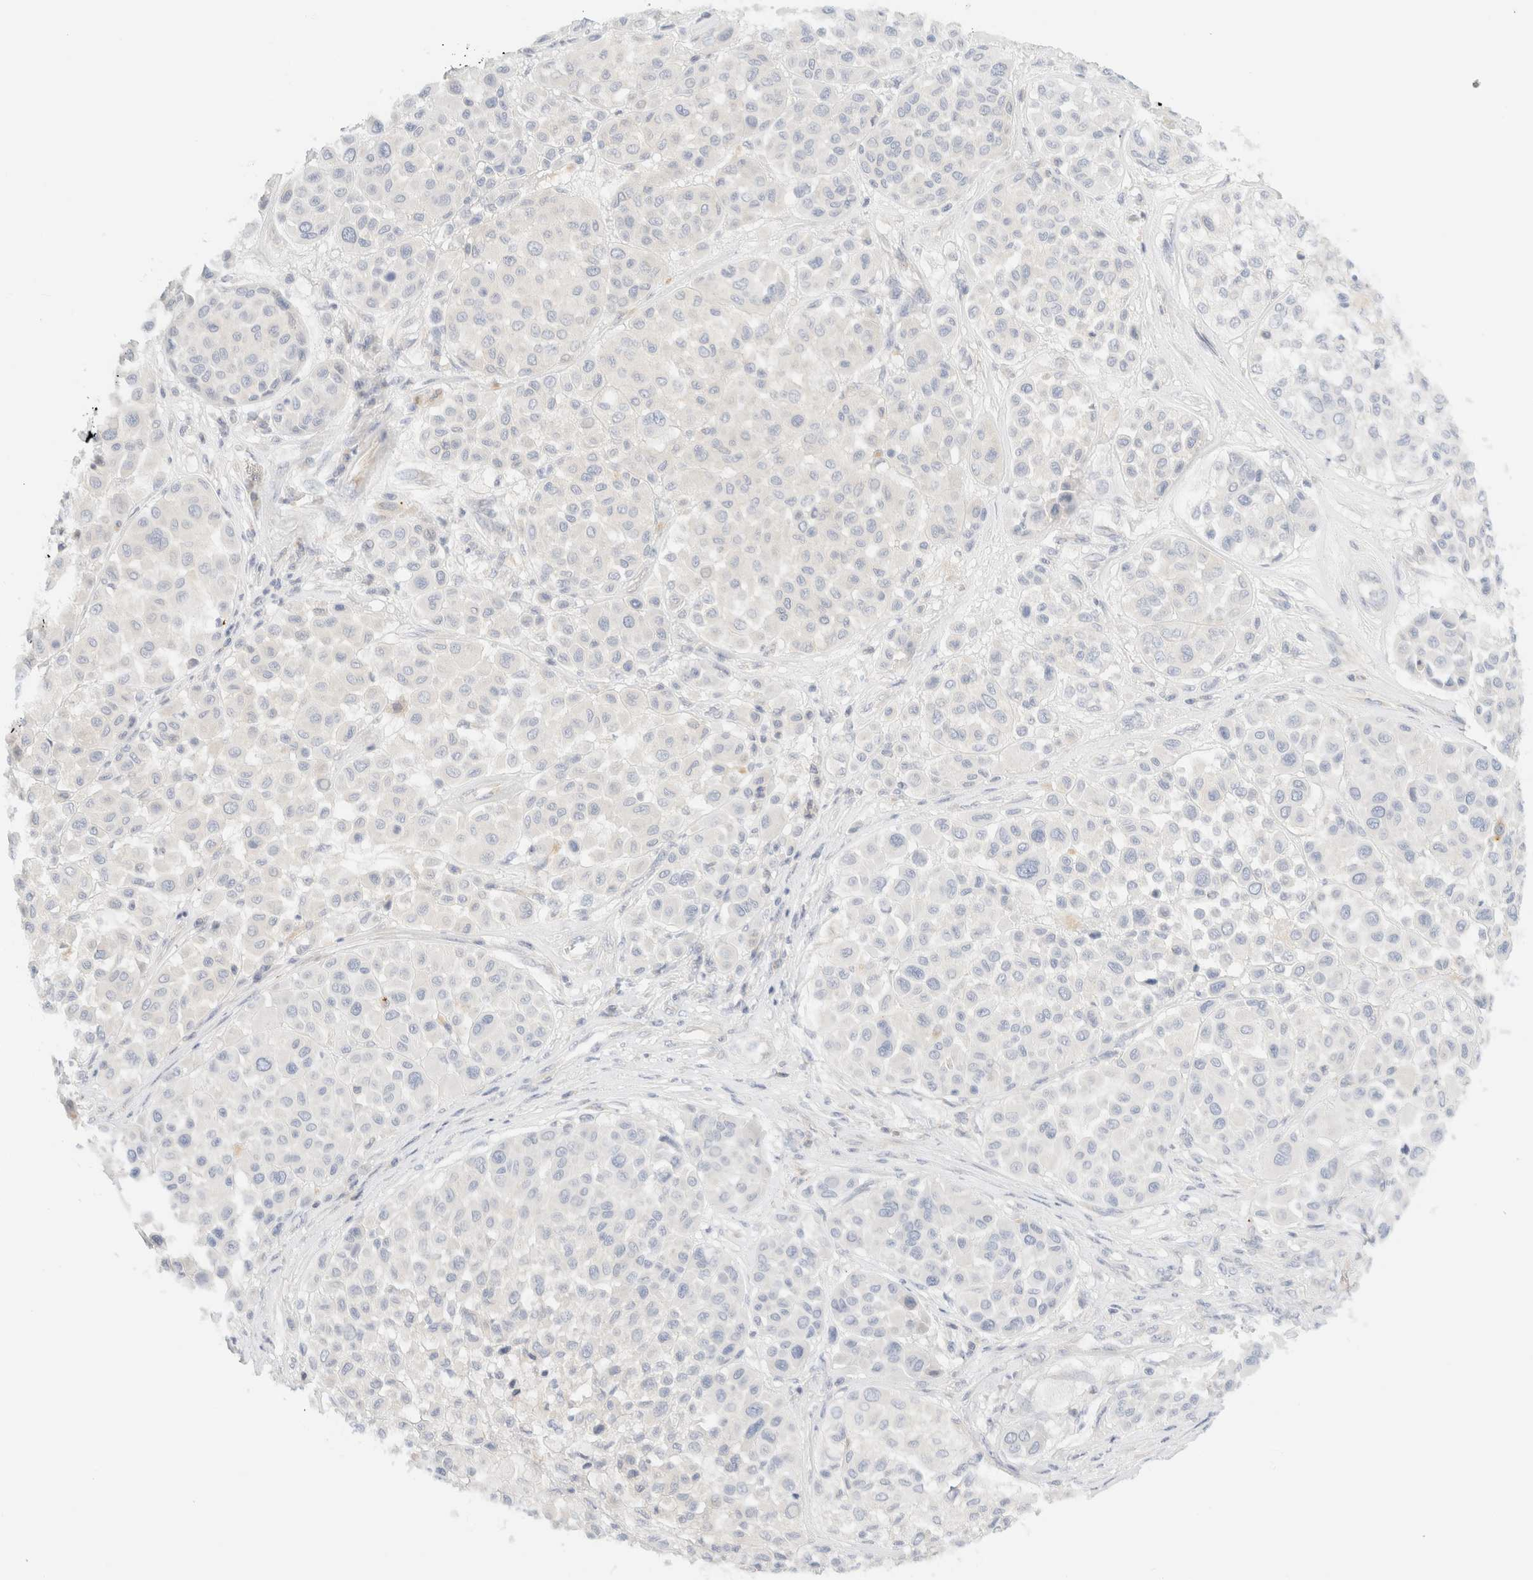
{"staining": {"intensity": "negative", "quantity": "none", "location": "none"}, "tissue": "melanoma", "cell_type": "Tumor cells", "image_type": "cancer", "snomed": [{"axis": "morphology", "description": "Malignant melanoma, Metastatic site"}, {"axis": "topography", "description": "Soft tissue"}], "caption": "This is an immunohistochemistry (IHC) image of human melanoma. There is no staining in tumor cells.", "gene": "SH3GLB2", "patient": {"sex": "male", "age": 41}}